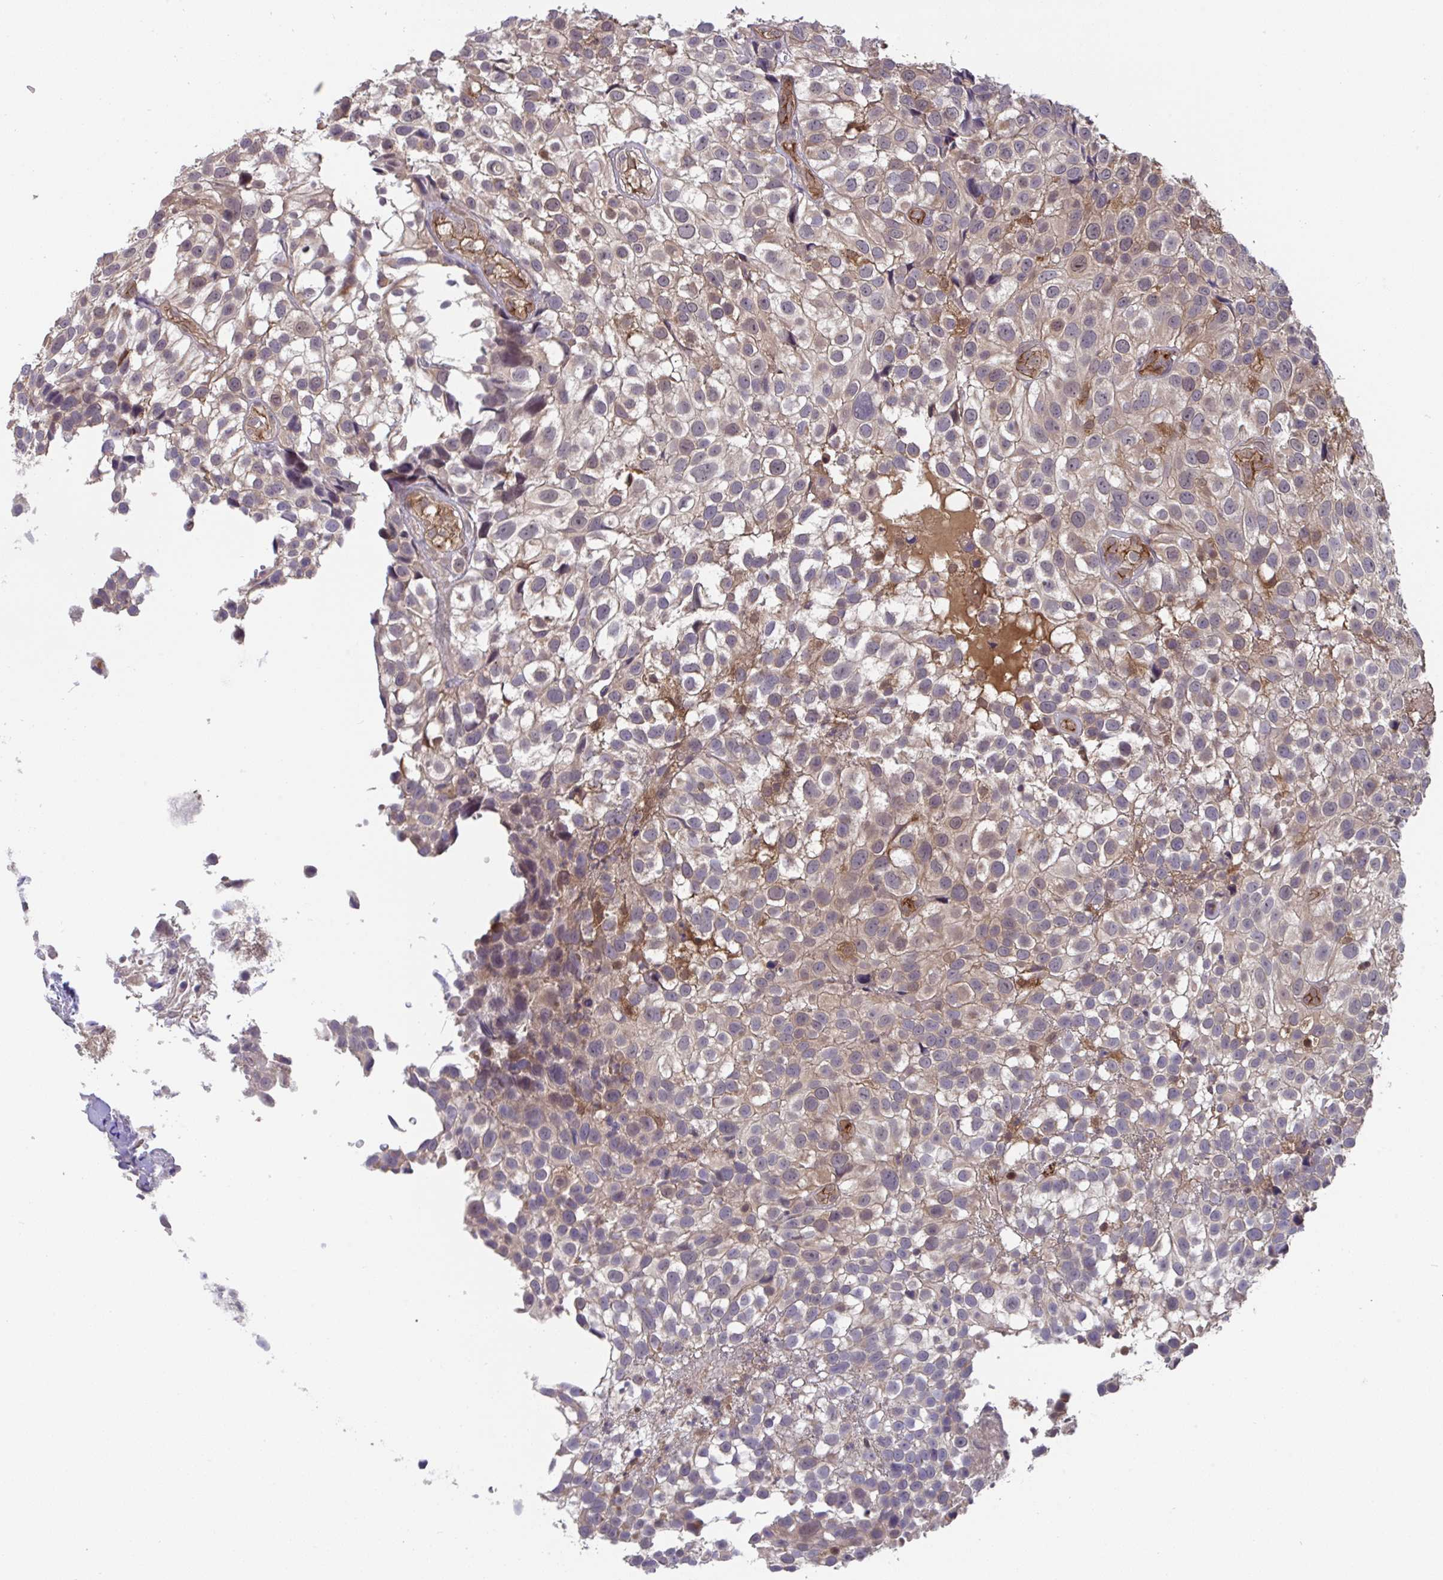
{"staining": {"intensity": "weak", "quantity": "<25%", "location": "cytoplasmic/membranous"}, "tissue": "urothelial cancer", "cell_type": "Tumor cells", "image_type": "cancer", "snomed": [{"axis": "morphology", "description": "Urothelial carcinoma, High grade"}, {"axis": "topography", "description": "Urinary bladder"}], "caption": "A photomicrograph of human urothelial cancer is negative for staining in tumor cells. (DAB IHC with hematoxylin counter stain).", "gene": "TIGAR", "patient": {"sex": "male", "age": 56}}